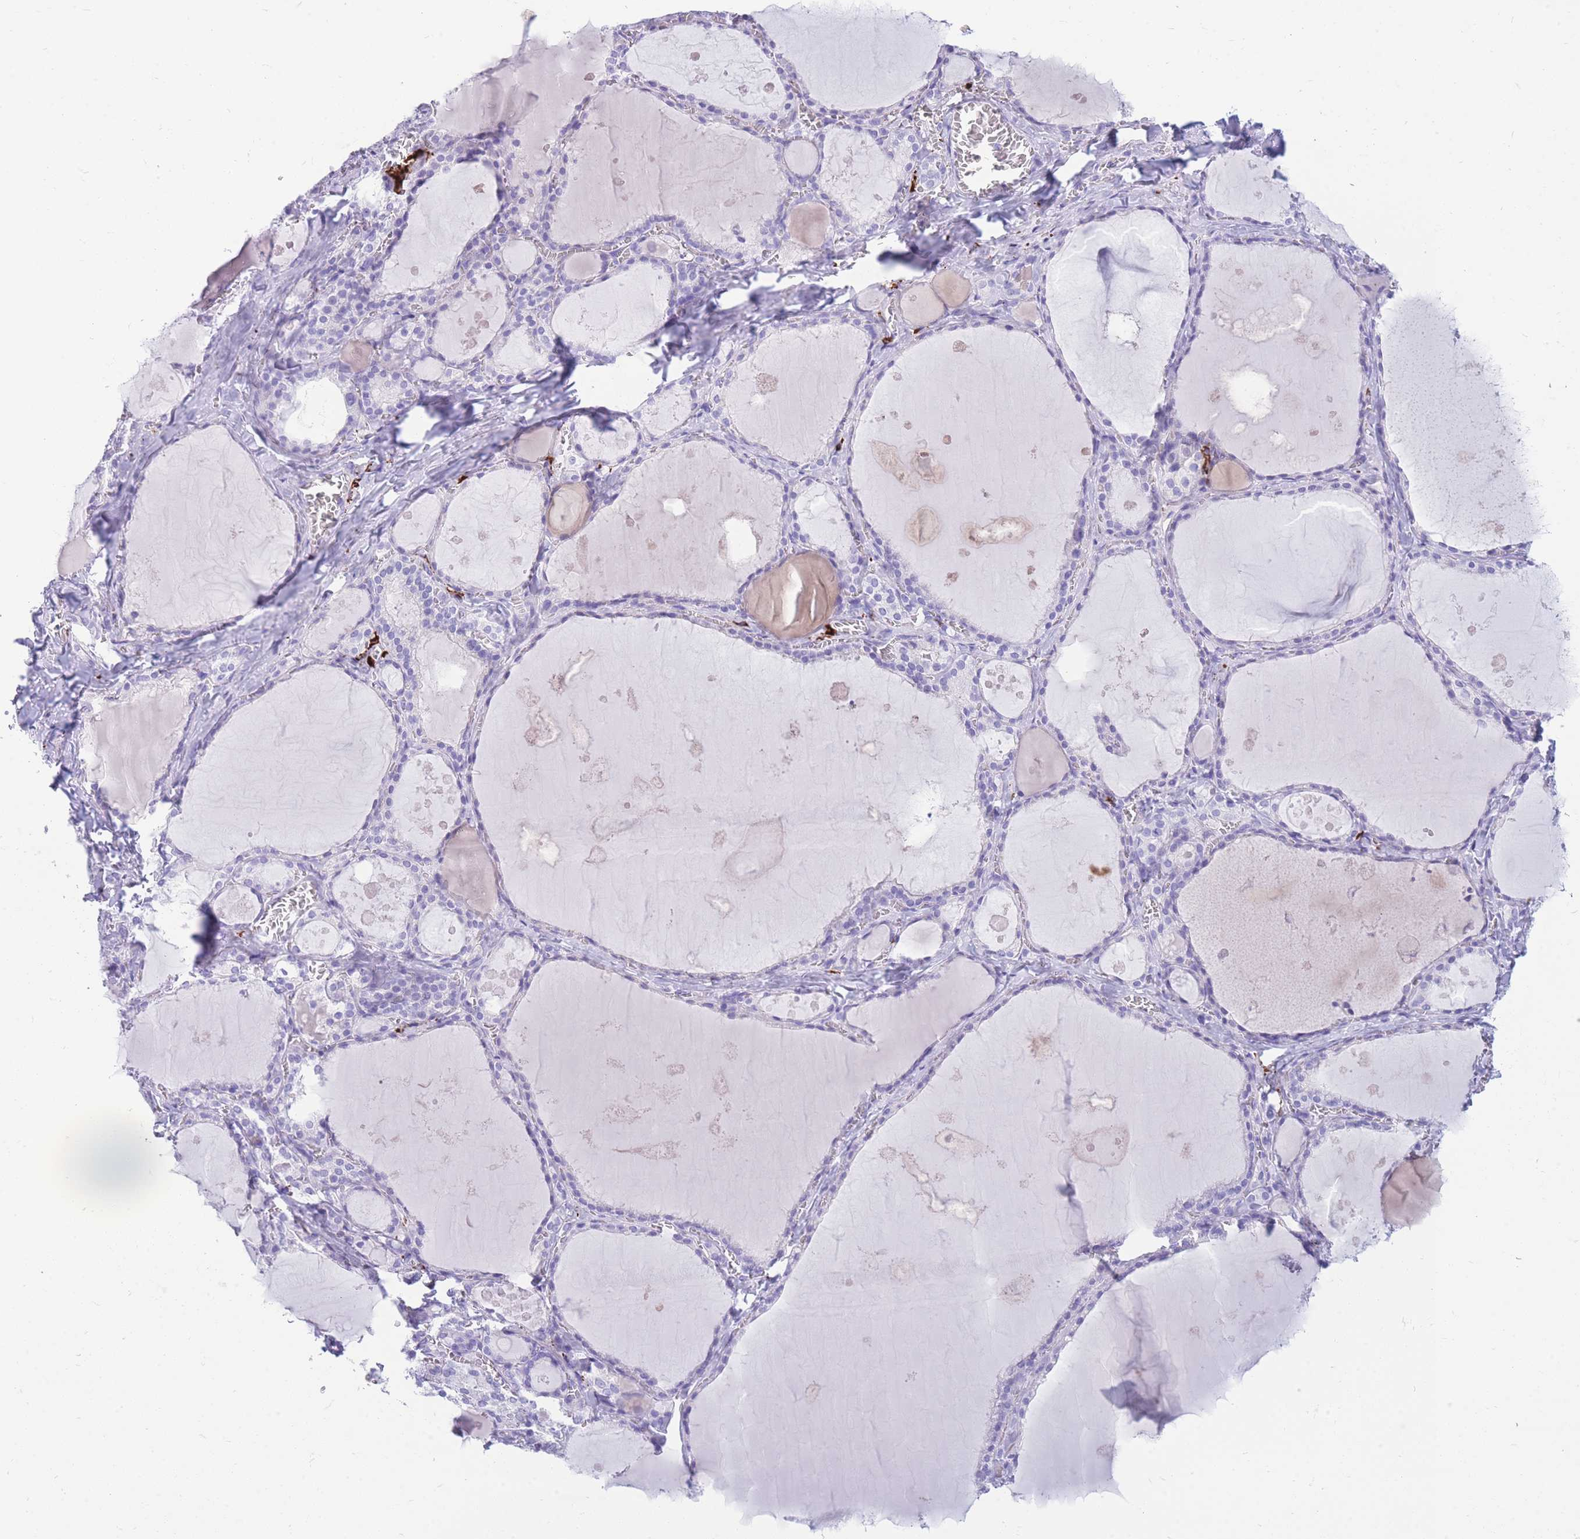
{"staining": {"intensity": "negative", "quantity": "none", "location": "none"}, "tissue": "thyroid gland", "cell_type": "Glandular cells", "image_type": "normal", "snomed": [{"axis": "morphology", "description": "Normal tissue, NOS"}, {"axis": "topography", "description": "Thyroid gland"}], "caption": "Glandular cells show no significant expression in unremarkable thyroid gland. (DAB immunohistochemistry, high magnification).", "gene": "ZFP62", "patient": {"sex": "male", "age": 56}}